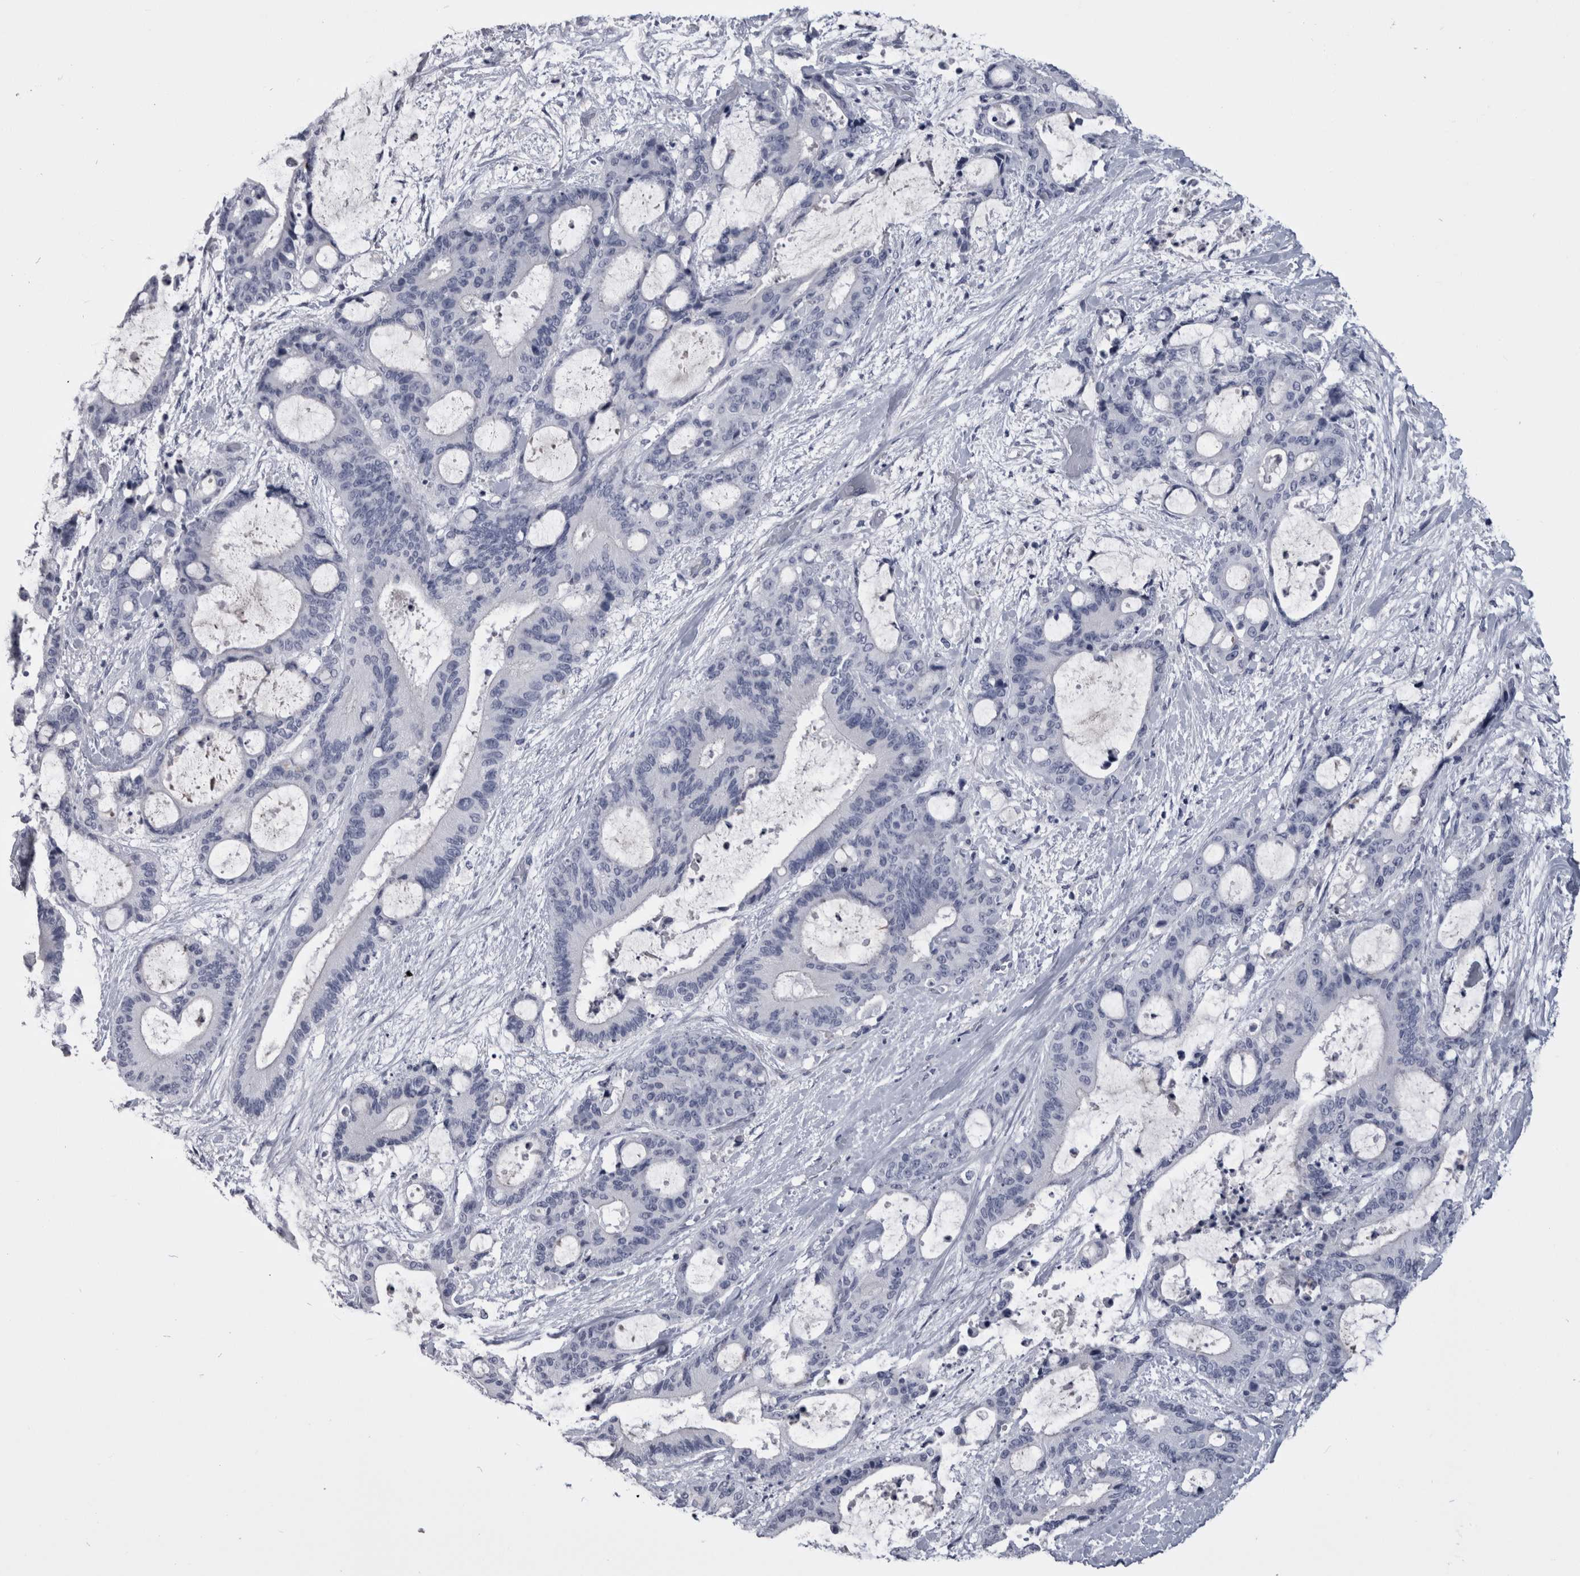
{"staining": {"intensity": "negative", "quantity": "none", "location": "none"}, "tissue": "liver cancer", "cell_type": "Tumor cells", "image_type": "cancer", "snomed": [{"axis": "morphology", "description": "Cholangiocarcinoma"}, {"axis": "topography", "description": "Liver"}], "caption": "A high-resolution micrograph shows IHC staining of liver cancer (cholangiocarcinoma), which demonstrates no significant staining in tumor cells. Nuclei are stained in blue.", "gene": "PAX5", "patient": {"sex": "female", "age": 73}}